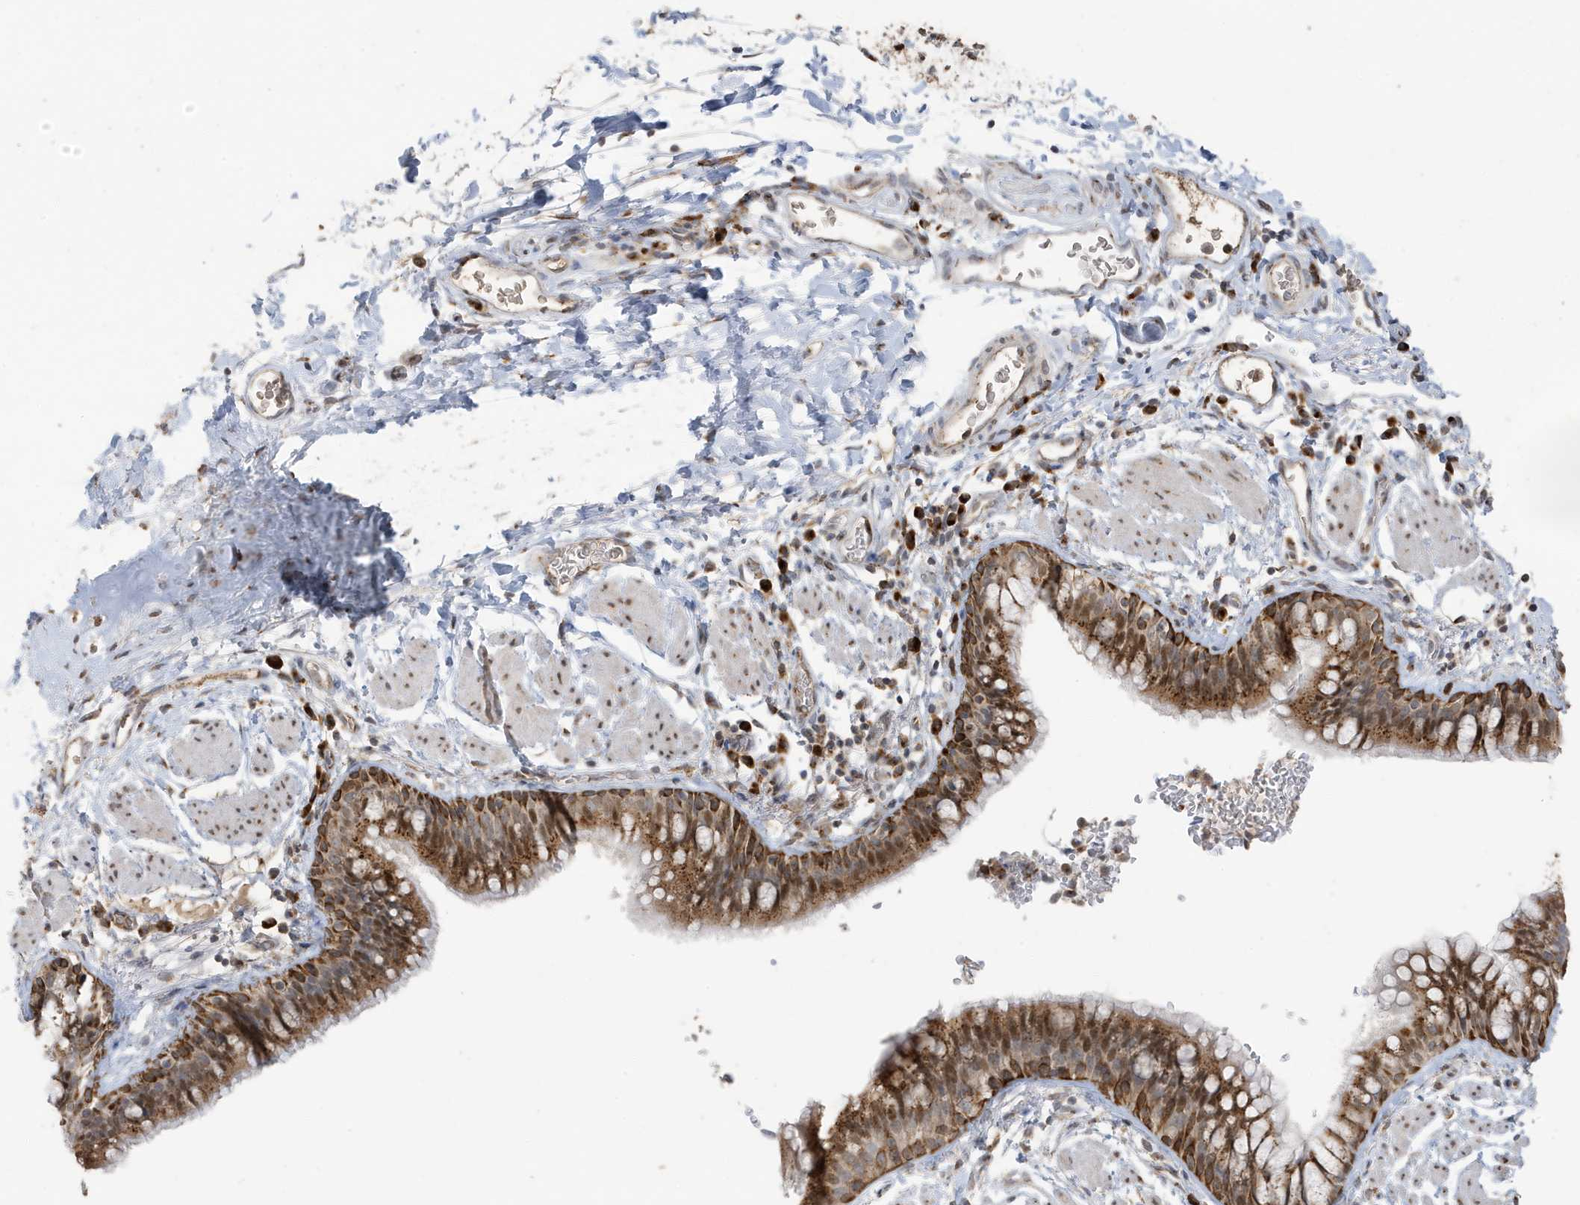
{"staining": {"intensity": "strong", "quantity": ">75%", "location": "cytoplasmic/membranous"}, "tissue": "bronchus", "cell_type": "Respiratory epithelial cells", "image_type": "normal", "snomed": [{"axis": "morphology", "description": "Normal tissue, NOS"}, {"axis": "topography", "description": "Cartilage tissue"}, {"axis": "topography", "description": "Bronchus"}], "caption": "Strong cytoplasmic/membranous protein expression is present in approximately >75% of respiratory epithelial cells in bronchus. (Stains: DAB in brown, nuclei in blue, Microscopy: brightfield microscopy at high magnification).", "gene": "RER1", "patient": {"sex": "female", "age": 36}}